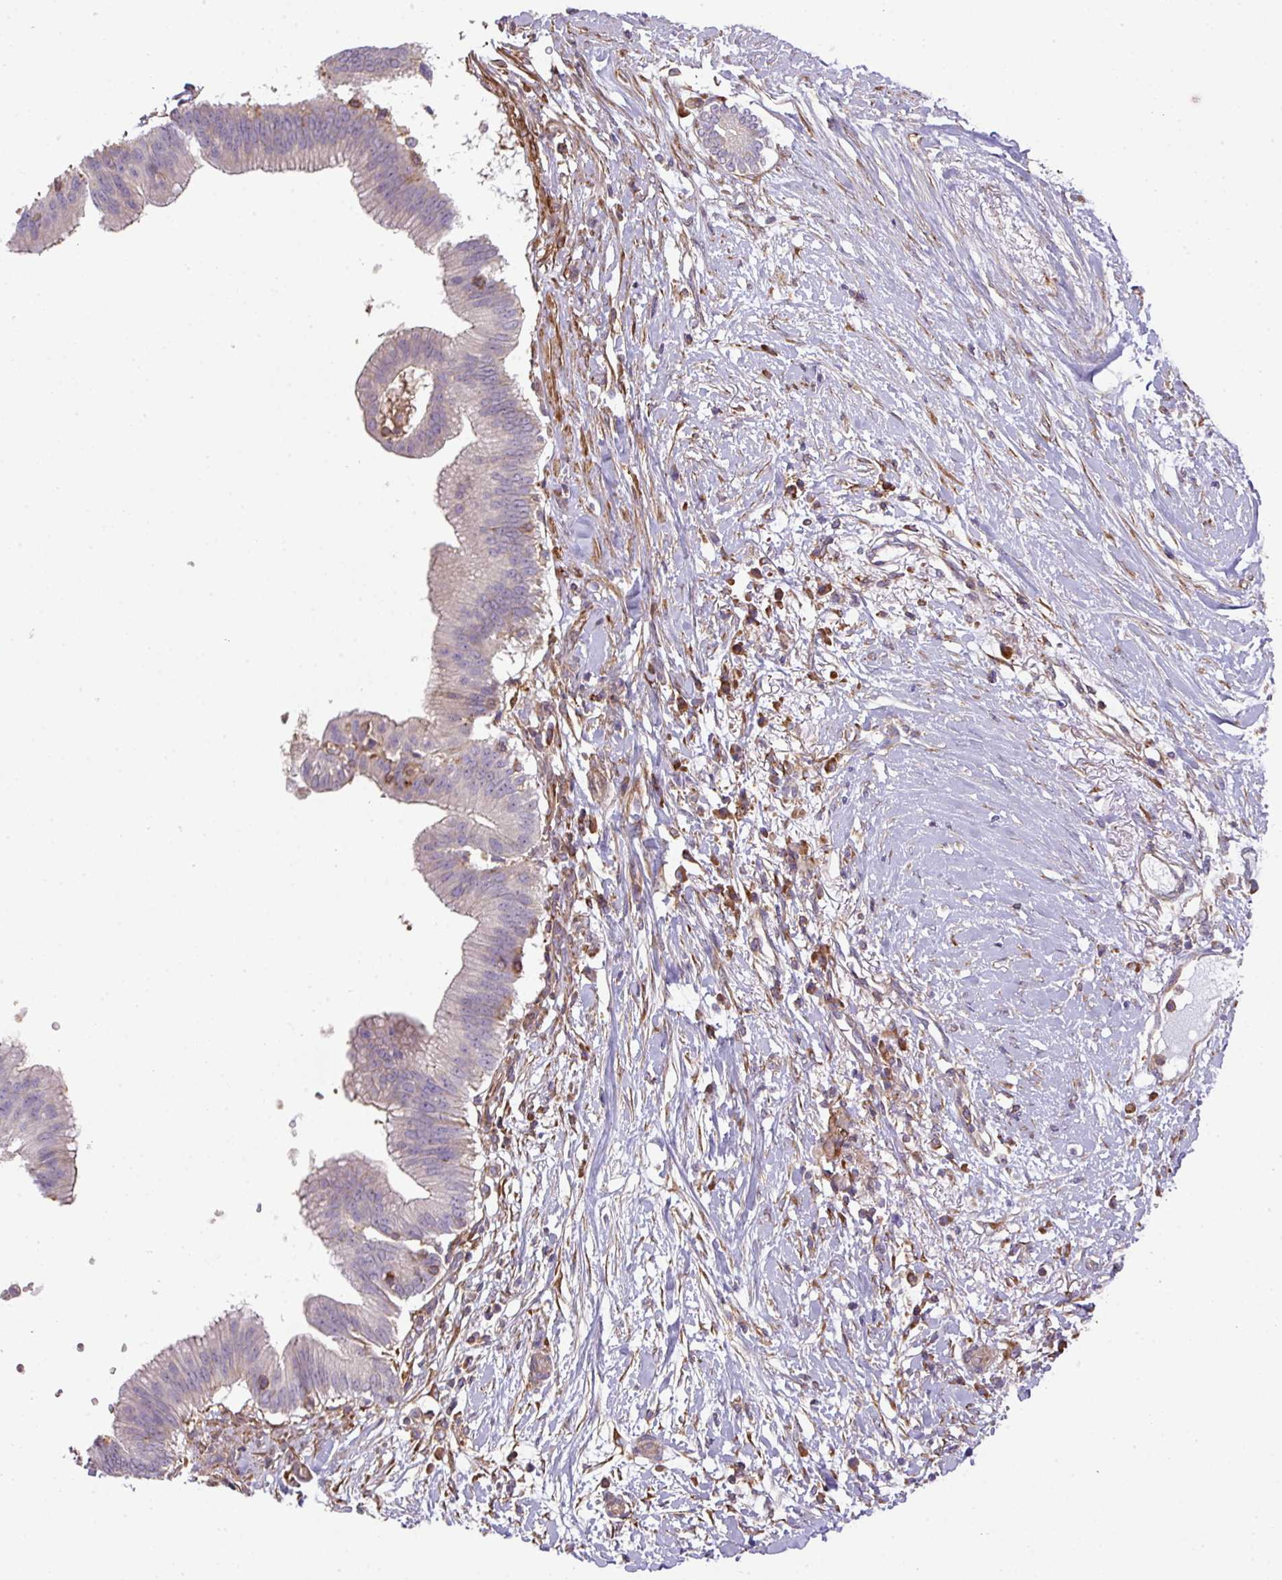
{"staining": {"intensity": "negative", "quantity": "none", "location": "none"}, "tissue": "pancreatic cancer", "cell_type": "Tumor cells", "image_type": "cancer", "snomed": [{"axis": "morphology", "description": "Adenocarcinoma, NOS"}, {"axis": "topography", "description": "Pancreas"}], "caption": "IHC histopathology image of neoplastic tissue: human adenocarcinoma (pancreatic) stained with DAB shows no significant protein staining in tumor cells. (Brightfield microscopy of DAB (3,3'-diaminobenzidine) IHC at high magnification).", "gene": "LRRC41", "patient": {"sex": "male", "age": 68}}